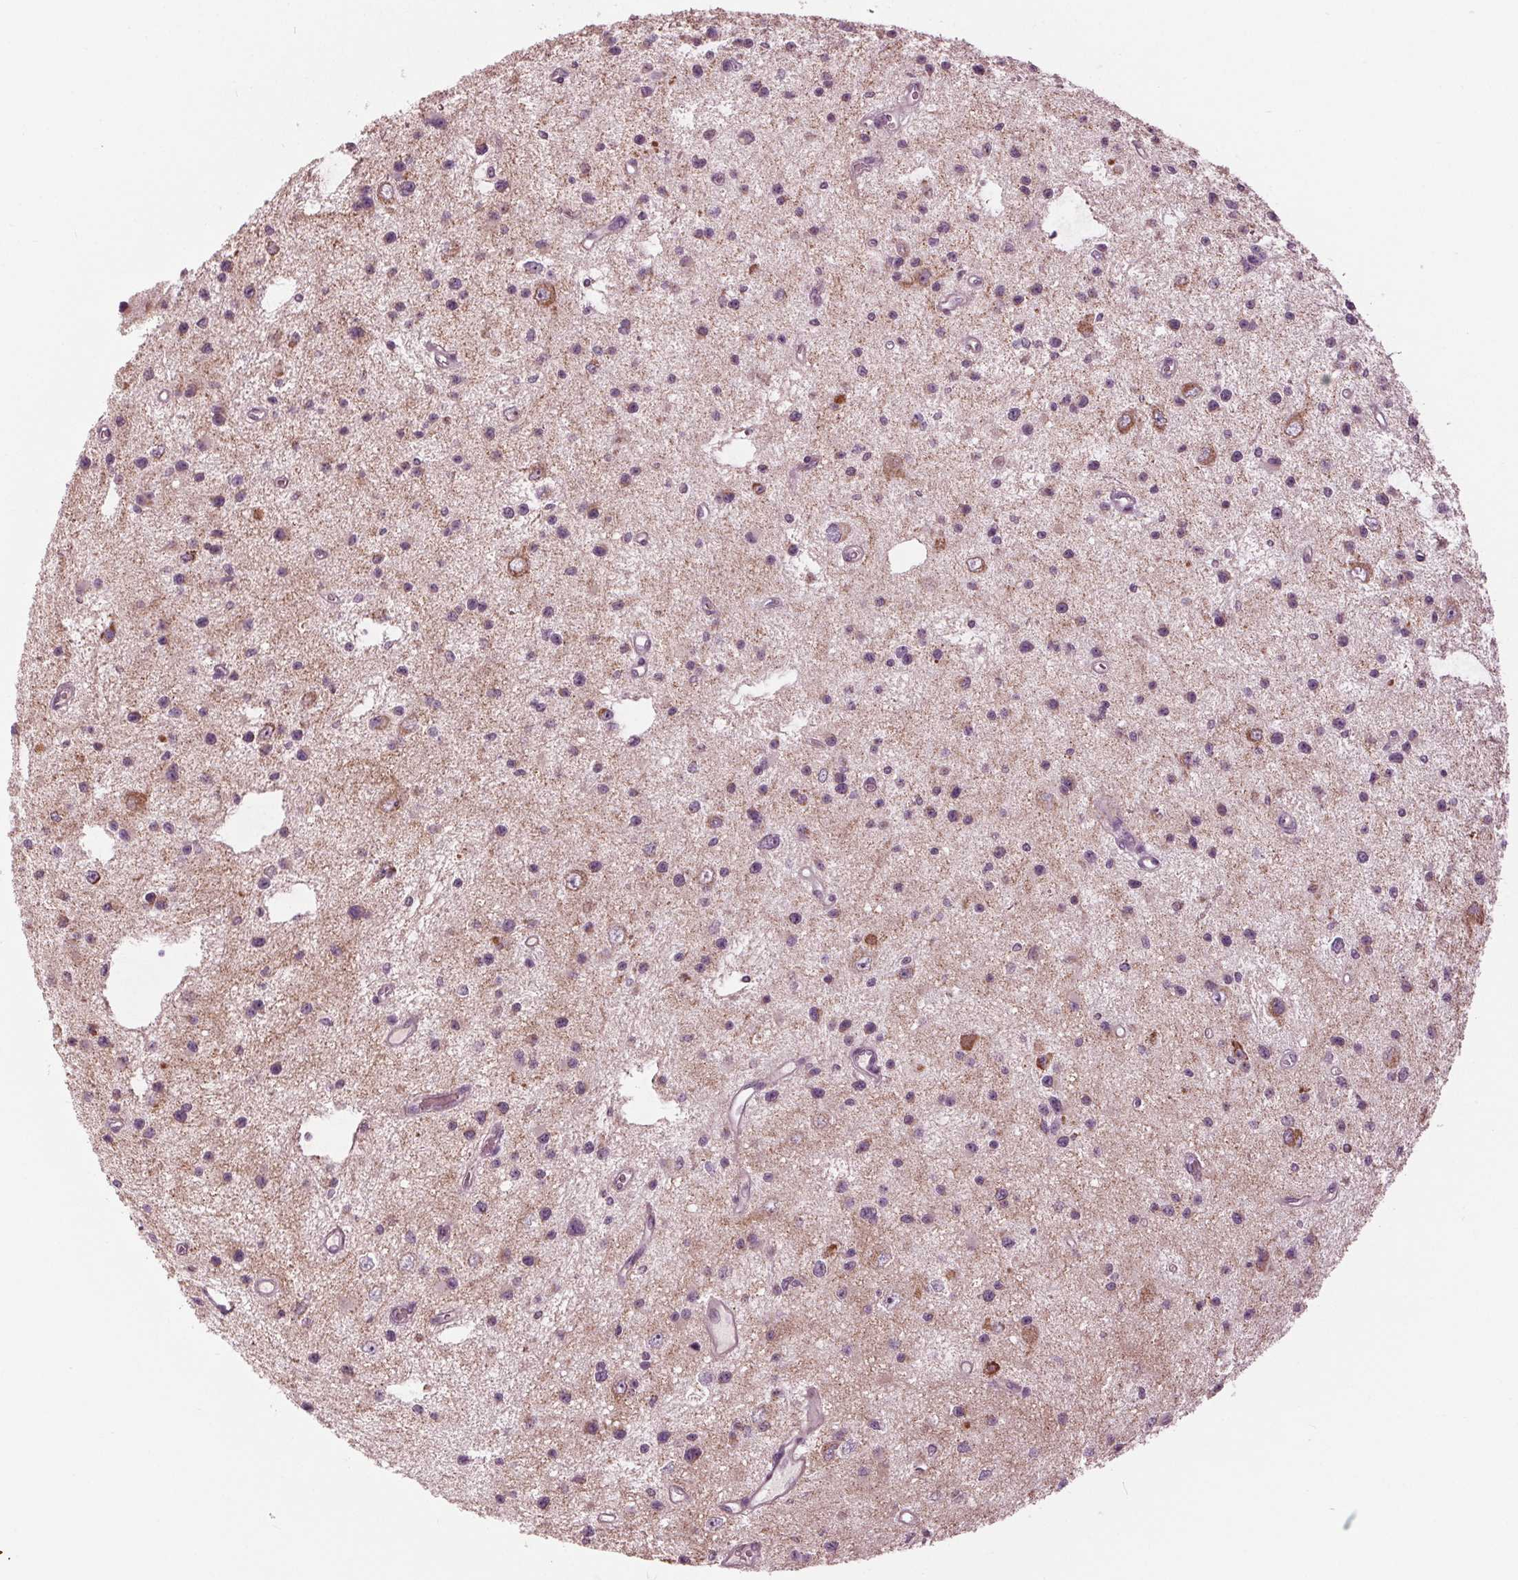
{"staining": {"intensity": "weak", "quantity": "<25%", "location": "cytoplasmic/membranous"}, "tissue": "glioma", "cell_type": "Tumor cells", "image_type": "cancer", "snomed": [{"axis": "morphology", "description": "Glioma, malignant, Low grade"}, {"axis": "topography", "description": "Brain"}], "caption": "Human low-grade glioma (malignant) stained for a protein using immunohistochemistry (IHC) demonstrates no staining in tumor cells.", "gene": "CLN6", "patient": {"sex": "male", "age": 43}}